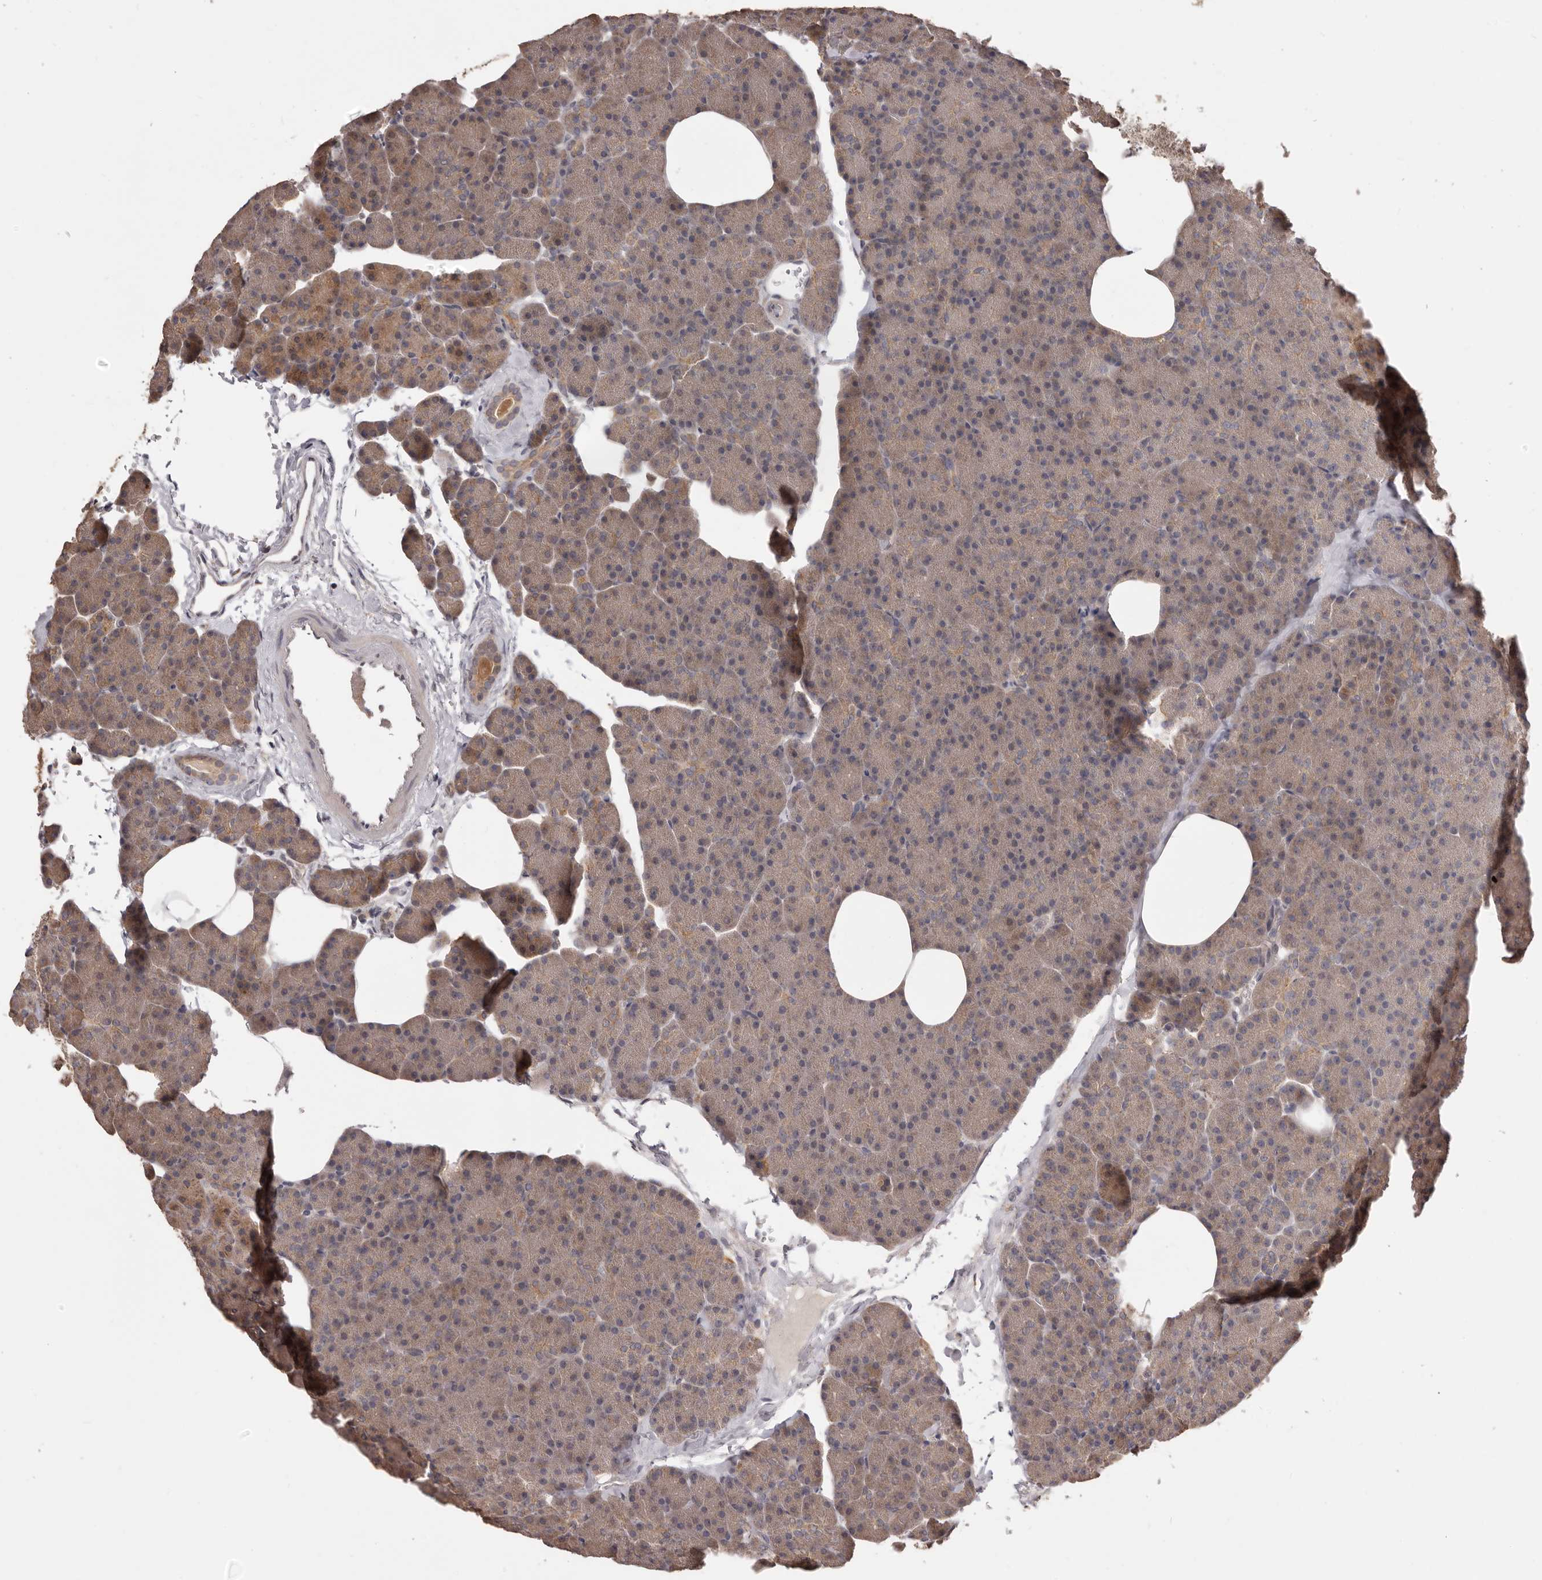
{"staining": {"intensity": "moderate", "quantity": ">75%", "location": "cytoplasmic/membranous"}, "tissue": "pancreas", "cell_type": "Exocrine glandular cells", "image_type": "normal", "snomed": [{"axis": "morphology", "description": "Normal tissue, NOS"}, {"axis": "morphology", "description": "Carcinoid, malignant, NOS"}, {"axis": "topography", "description": "Pancreas"}], "caption": "This is a micrograph of immunohistochemistry staining of normal pancreas, which shows moderate positivity in the cytoplasmic/membranous of exocrine glandular cells.", "gene": "MTO1", "patient": {"sex": "female", "age": 35}}